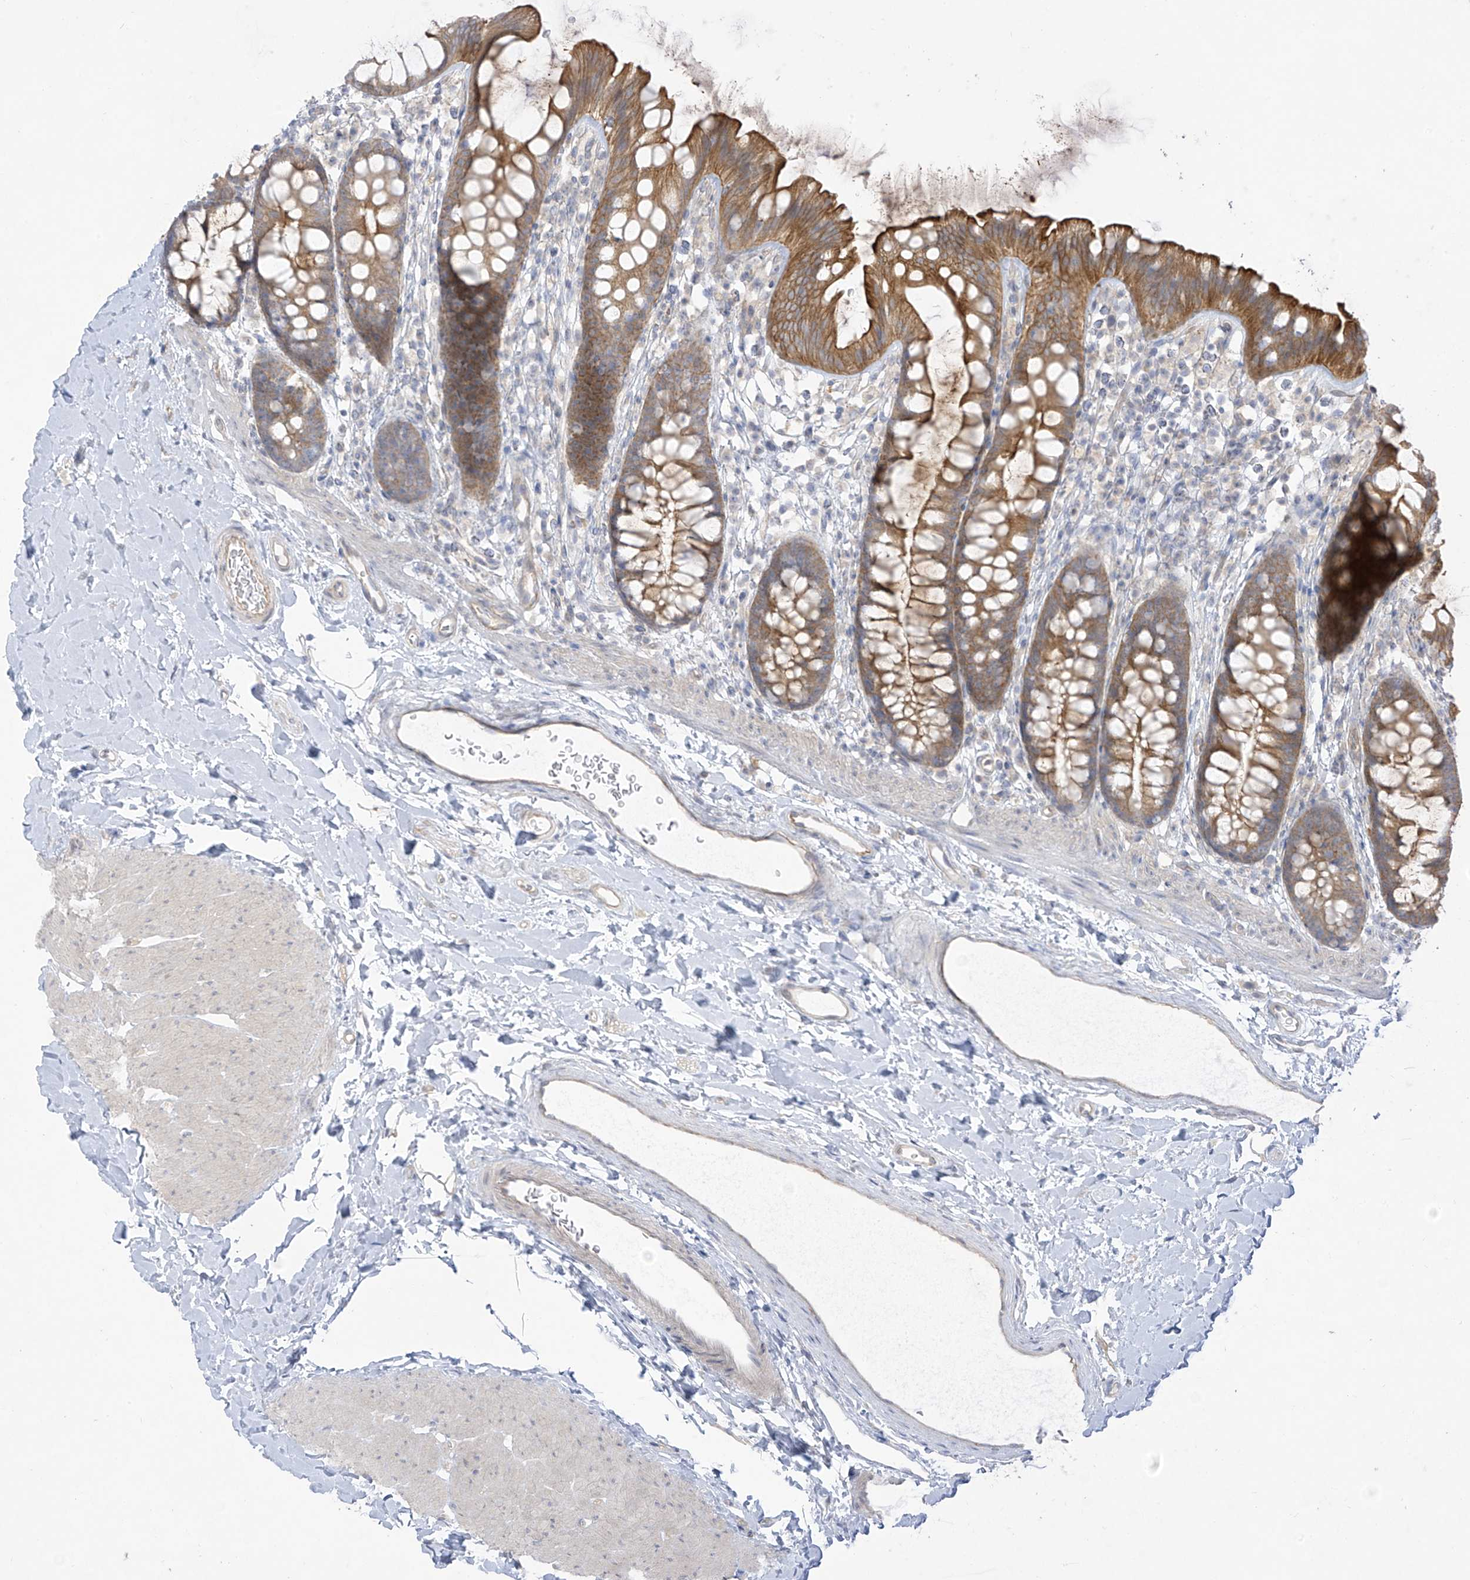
{"staining": {"intensity": "moderate", "quantity": ">75%", "location": "cytoplasmic/membranous"}, "tissue": "colon", "cell_type": "Endothelial cells", "image_type": "normal", "snomed": [{"axis": "morphology", "description": "Normal tissue, NOS"}, {"axis": "topography", "description": "Colon"}], "caption": "Immunohistochemical staining of unremarkable human colon reveals moderate cytoplasmic/membranous protein staining in about >75% of endothelial cells.", "gene": "EIPR1", "patient": {"sex": "female", "age": 62}}